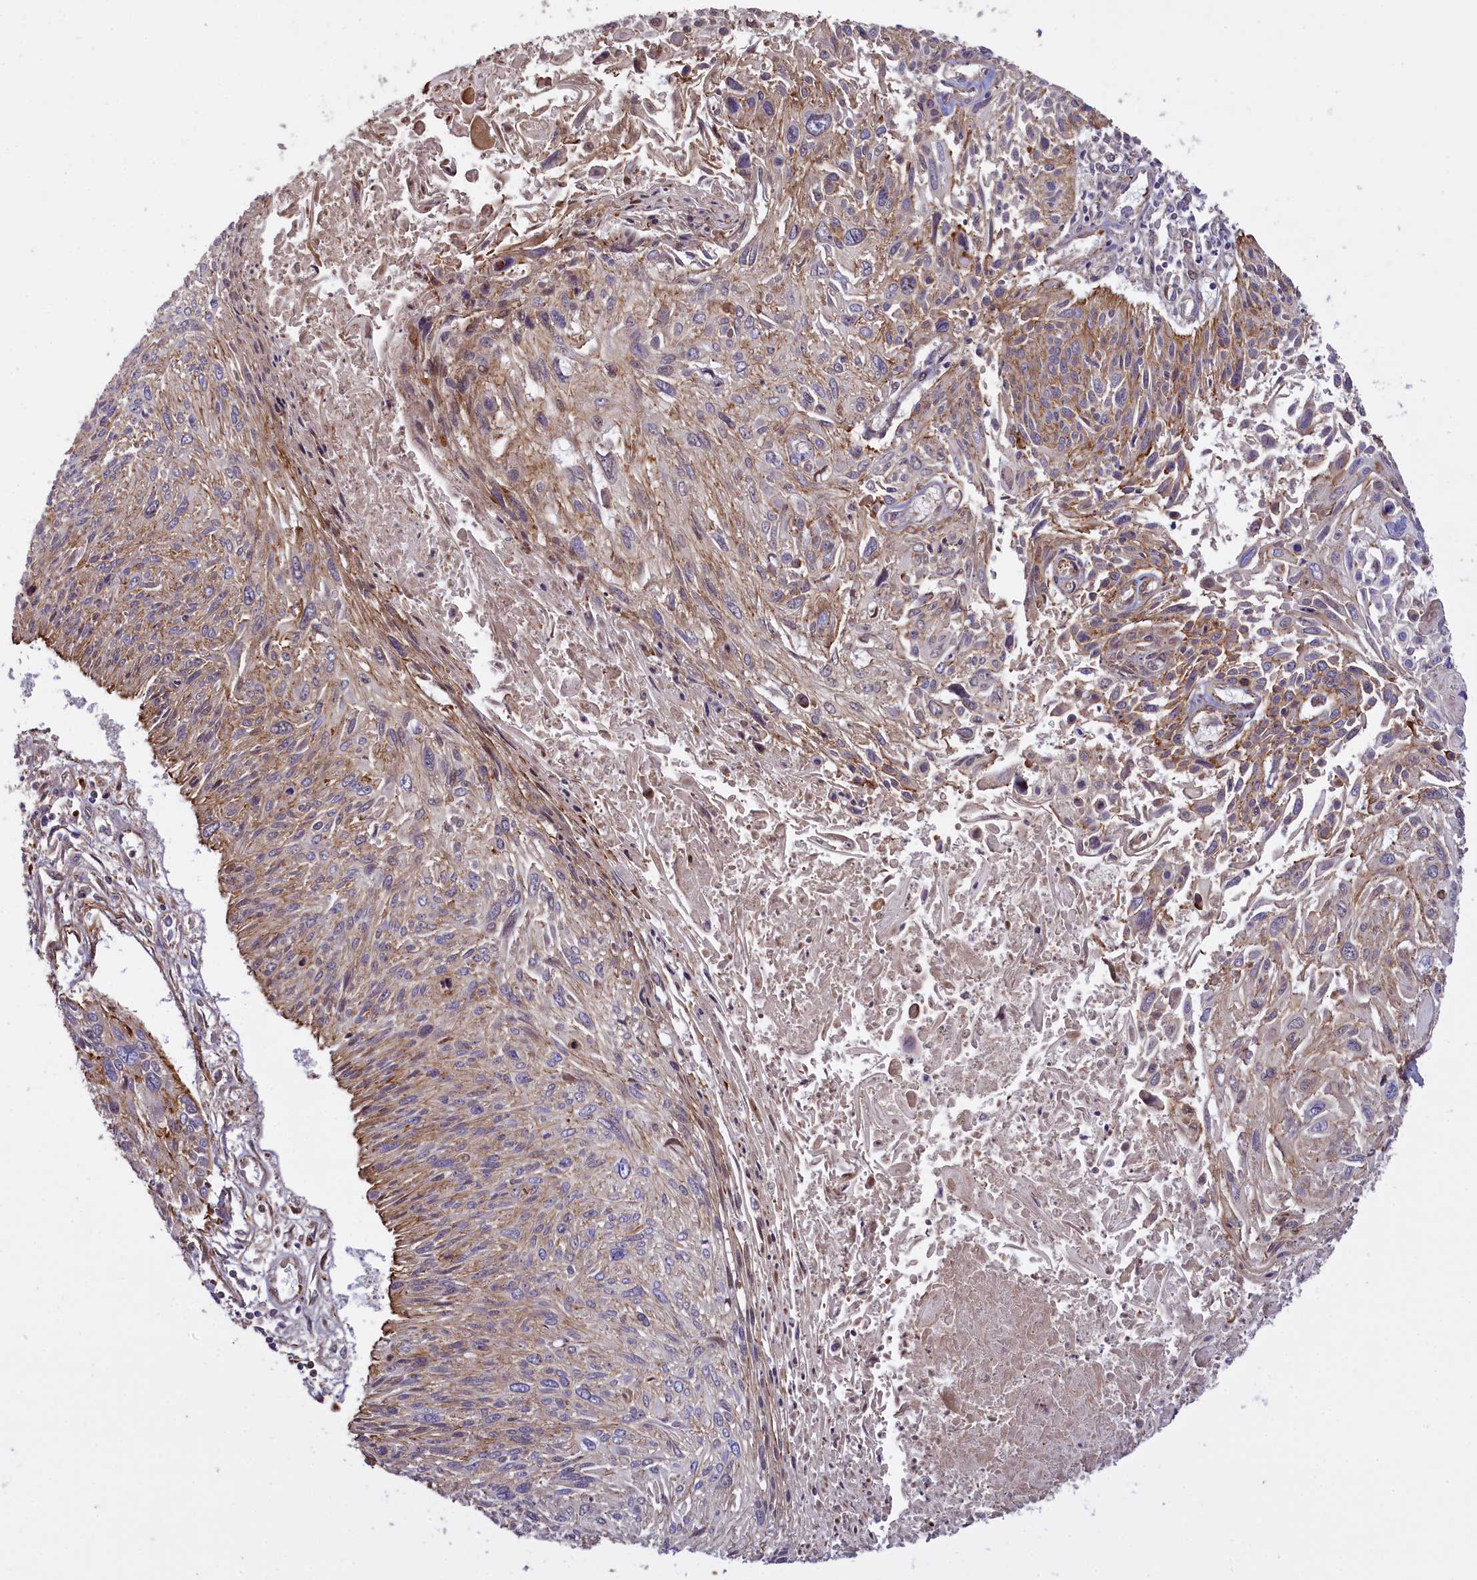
{"staining": {"intensity": "weak", "quantity": "25%-75%", "location": "cytoplasmic/membranous"}, "tissue": "cervical cancer", "cell_type": "Tumor cells", "image_type": "cancer", "snomed": [{"axis": "morphology", "description": "Squamous cell carcinoma, NOS"}, {"axis": "topography", "description": "Cervix"}], "caption": "Tumor cells reveal low levels of weak cytoplasmic/membranous positivity in about 25%-75% of cells in cervical squamous cell carcinoma.", "gene": "FUZ", "patient": {"sex": "female", "age": 51}}